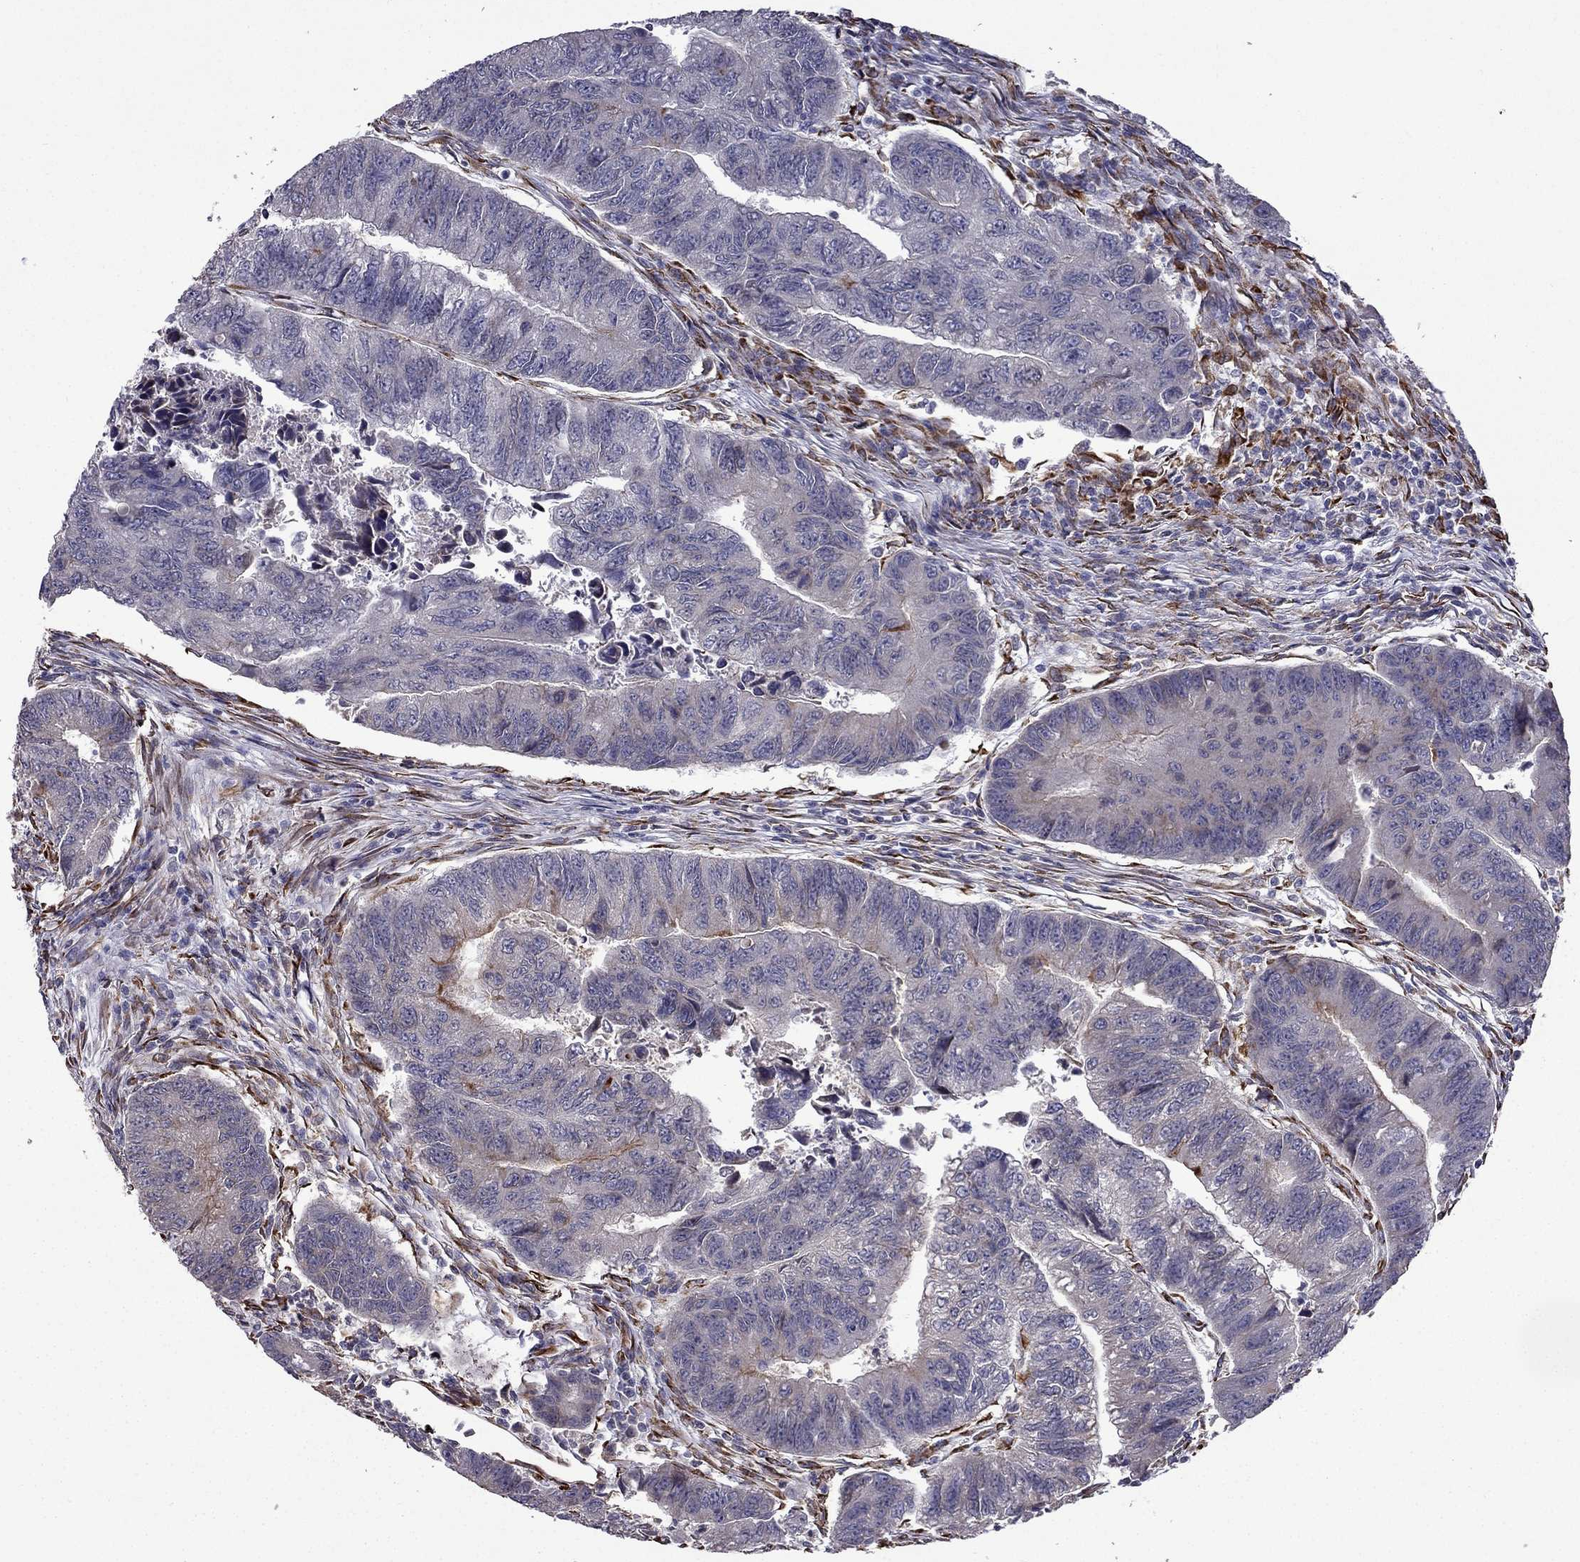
{"staining": {"intensity": "negative", "quantity": "none", "location": "none"}, "tissue": "colorectal cancer", "cell_type": "Tumor cells", "image_type": "cancer", "snomed": [{"axis": "morphology", "description": "Adenocarcinoma, NOS"}, {"axis": "topography", "description": "Colon"}], "caption": "Immunohistochemical staining of human colorectal cancer shows no significant expression in tumor cells. Brightfield microscopy of IHC stained with DAB (brown) and hematoxylin (blue), captured at high magnification.", "gene": "IKBIP", "patient": {"sex": "female", "age": 65}}